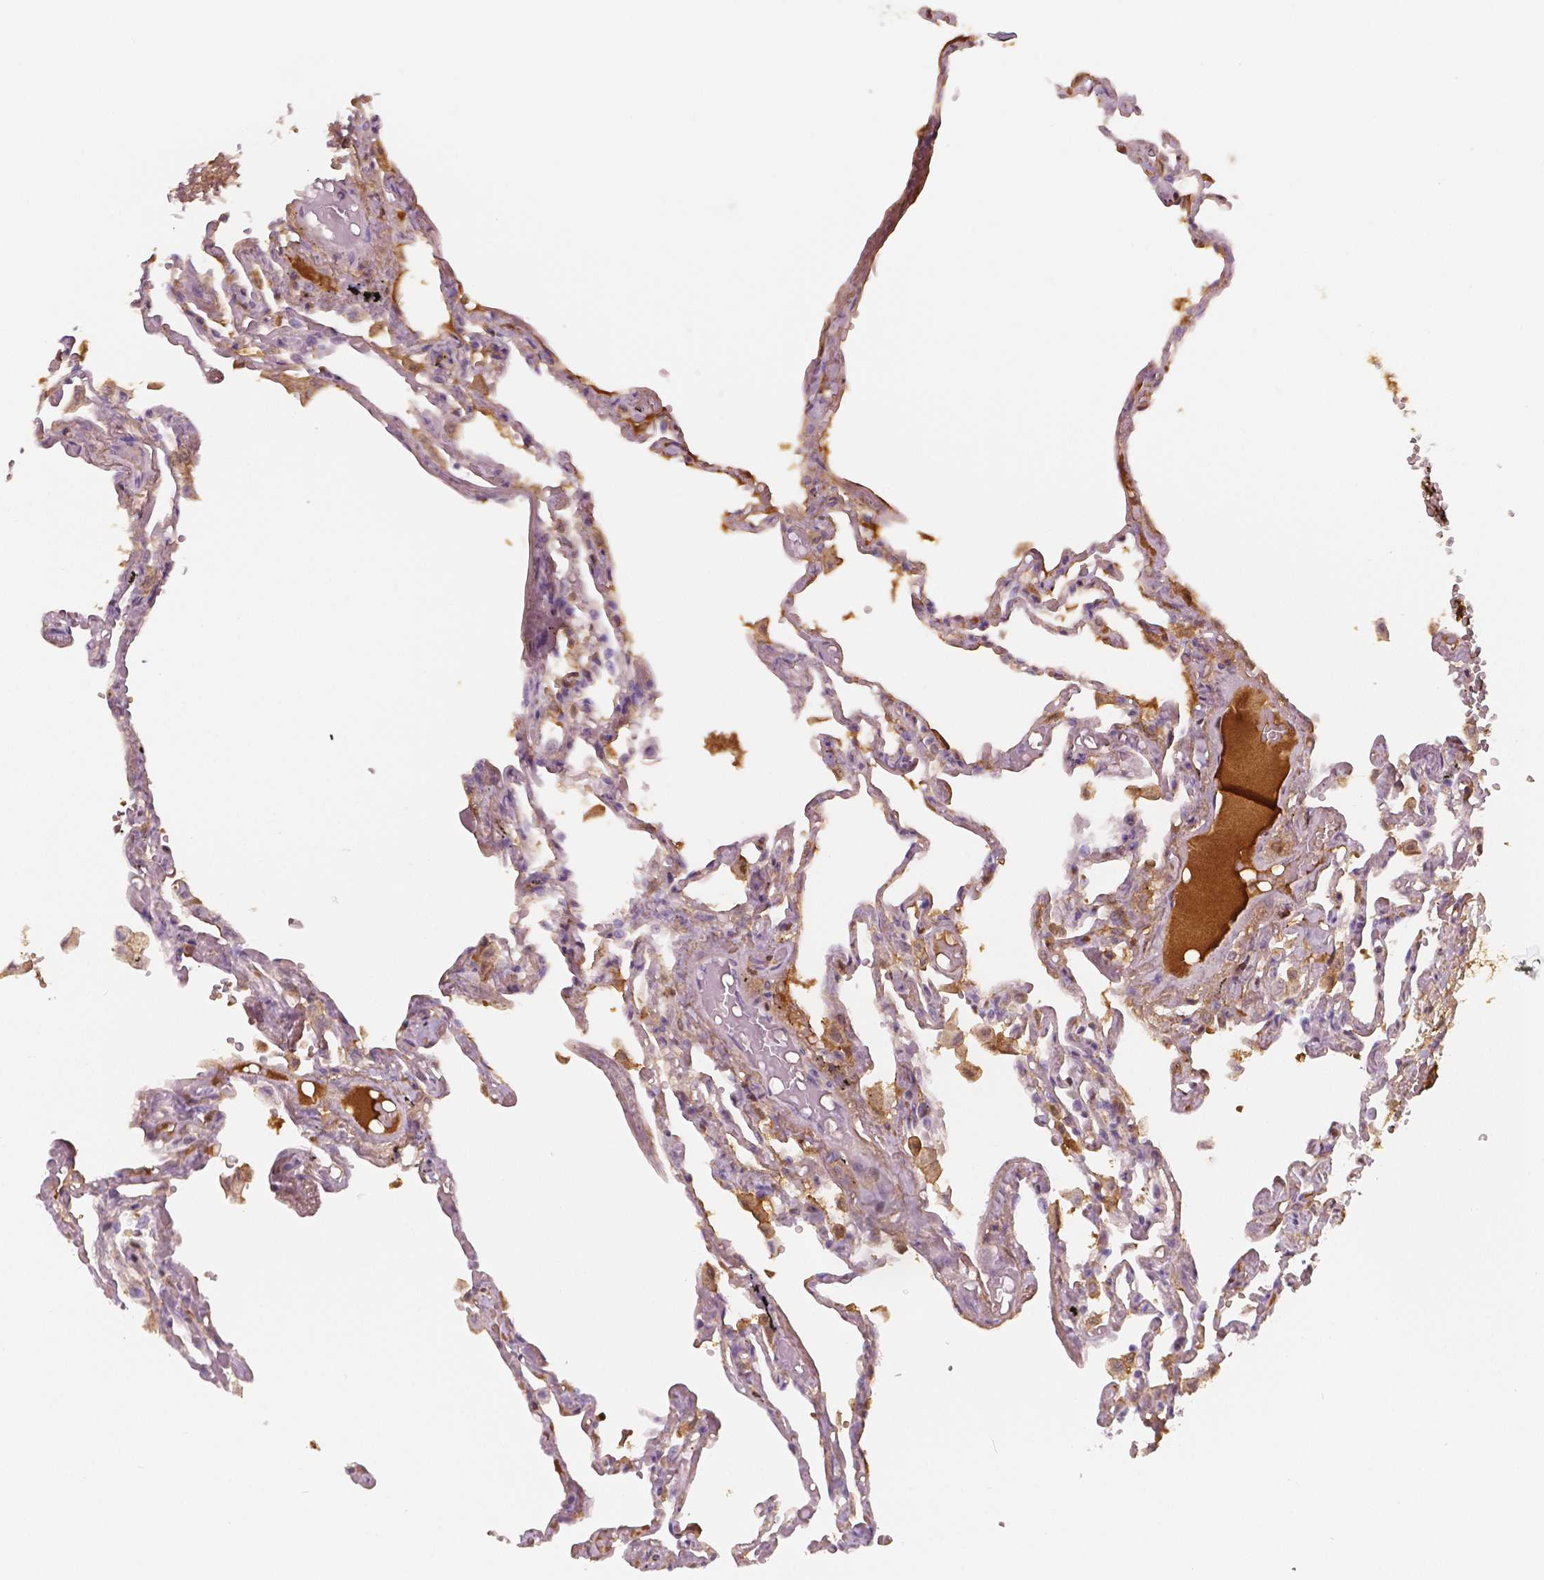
{"staining": {"intensity": "negative", "quantity": "none", "location": "none"}, "tissue": "lung", "cell_type": "Alveolar cells", "image_type": "normal", "snomed": [{"axis": "morphology", "description": "Normal tissue, NOS"}, {"axis": "morphology", "description": "Adenocarcinoma, NOS"}, {"axis": "topography", "description": "Cartilage tissue"}, {"axis": "topography", "description": "Lung"}], "caption": "DAB immunohistochemical staining of unremarkable lung demonstrates no significant positivity in alveolar cells. (DAB IHC visualized using brightfield microscopy, high magnification).", "gene": "APOA4", "patient": {"sex": "female", "age": 67}}